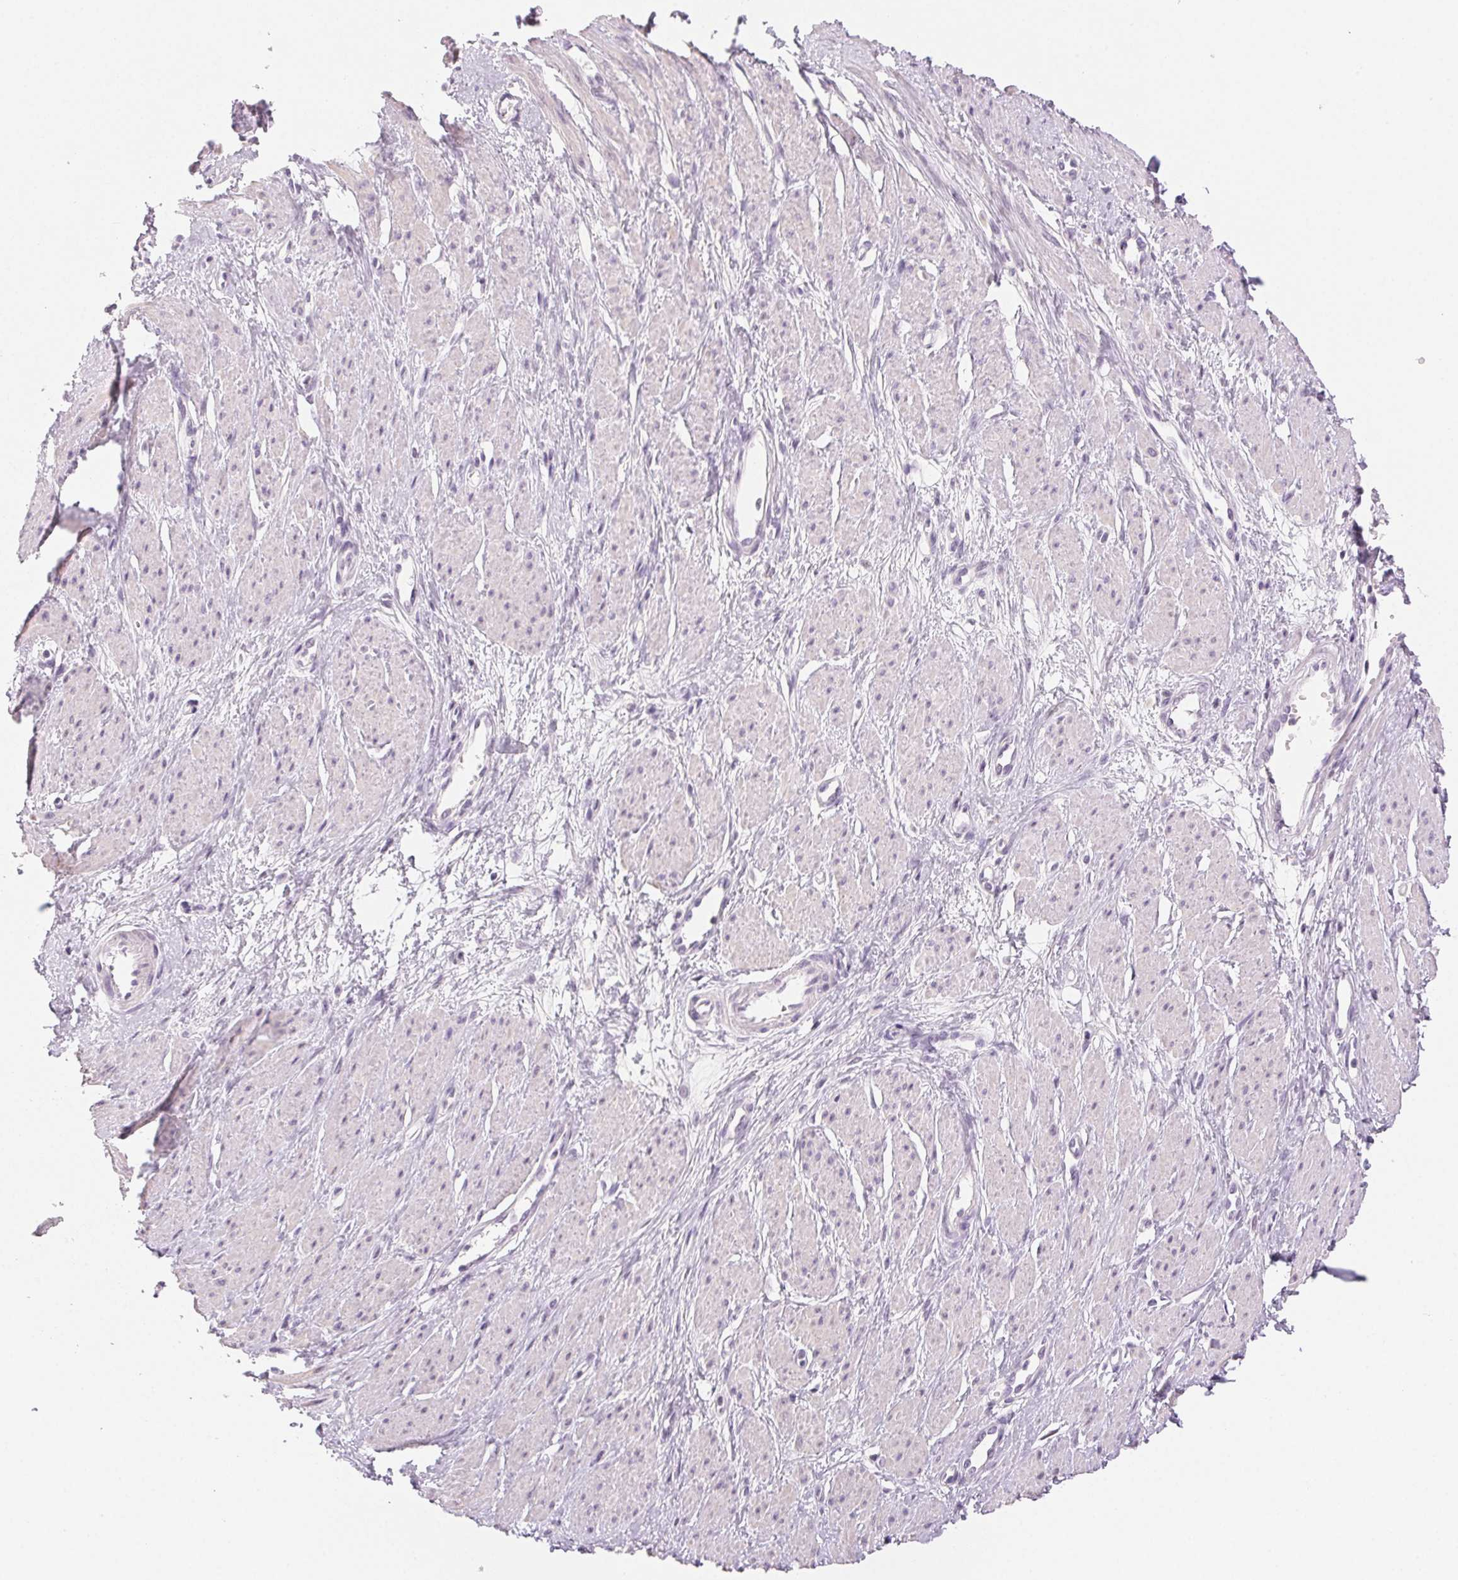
{"staining": {"intensity": "negative", "quantity": "none", "location": "none"}, "tissue": "smooth muscle", "cell_type": "Smooth muscle cells", "image_type": "normal", "snomed": [{"axis": "morphology", "description": "Normal tissue, NOS"}, {"axis": "topography", "description": "Smooth muscle"}, {"axis": "topography", "description": "Uterus"}], "caption": "Immunohistochemical staining of benign smooth muscle exhibits no significant expression in smooth muscle cells.", "gene": "BPIFB2", "patient": {"sex": "female", "age": 39}}